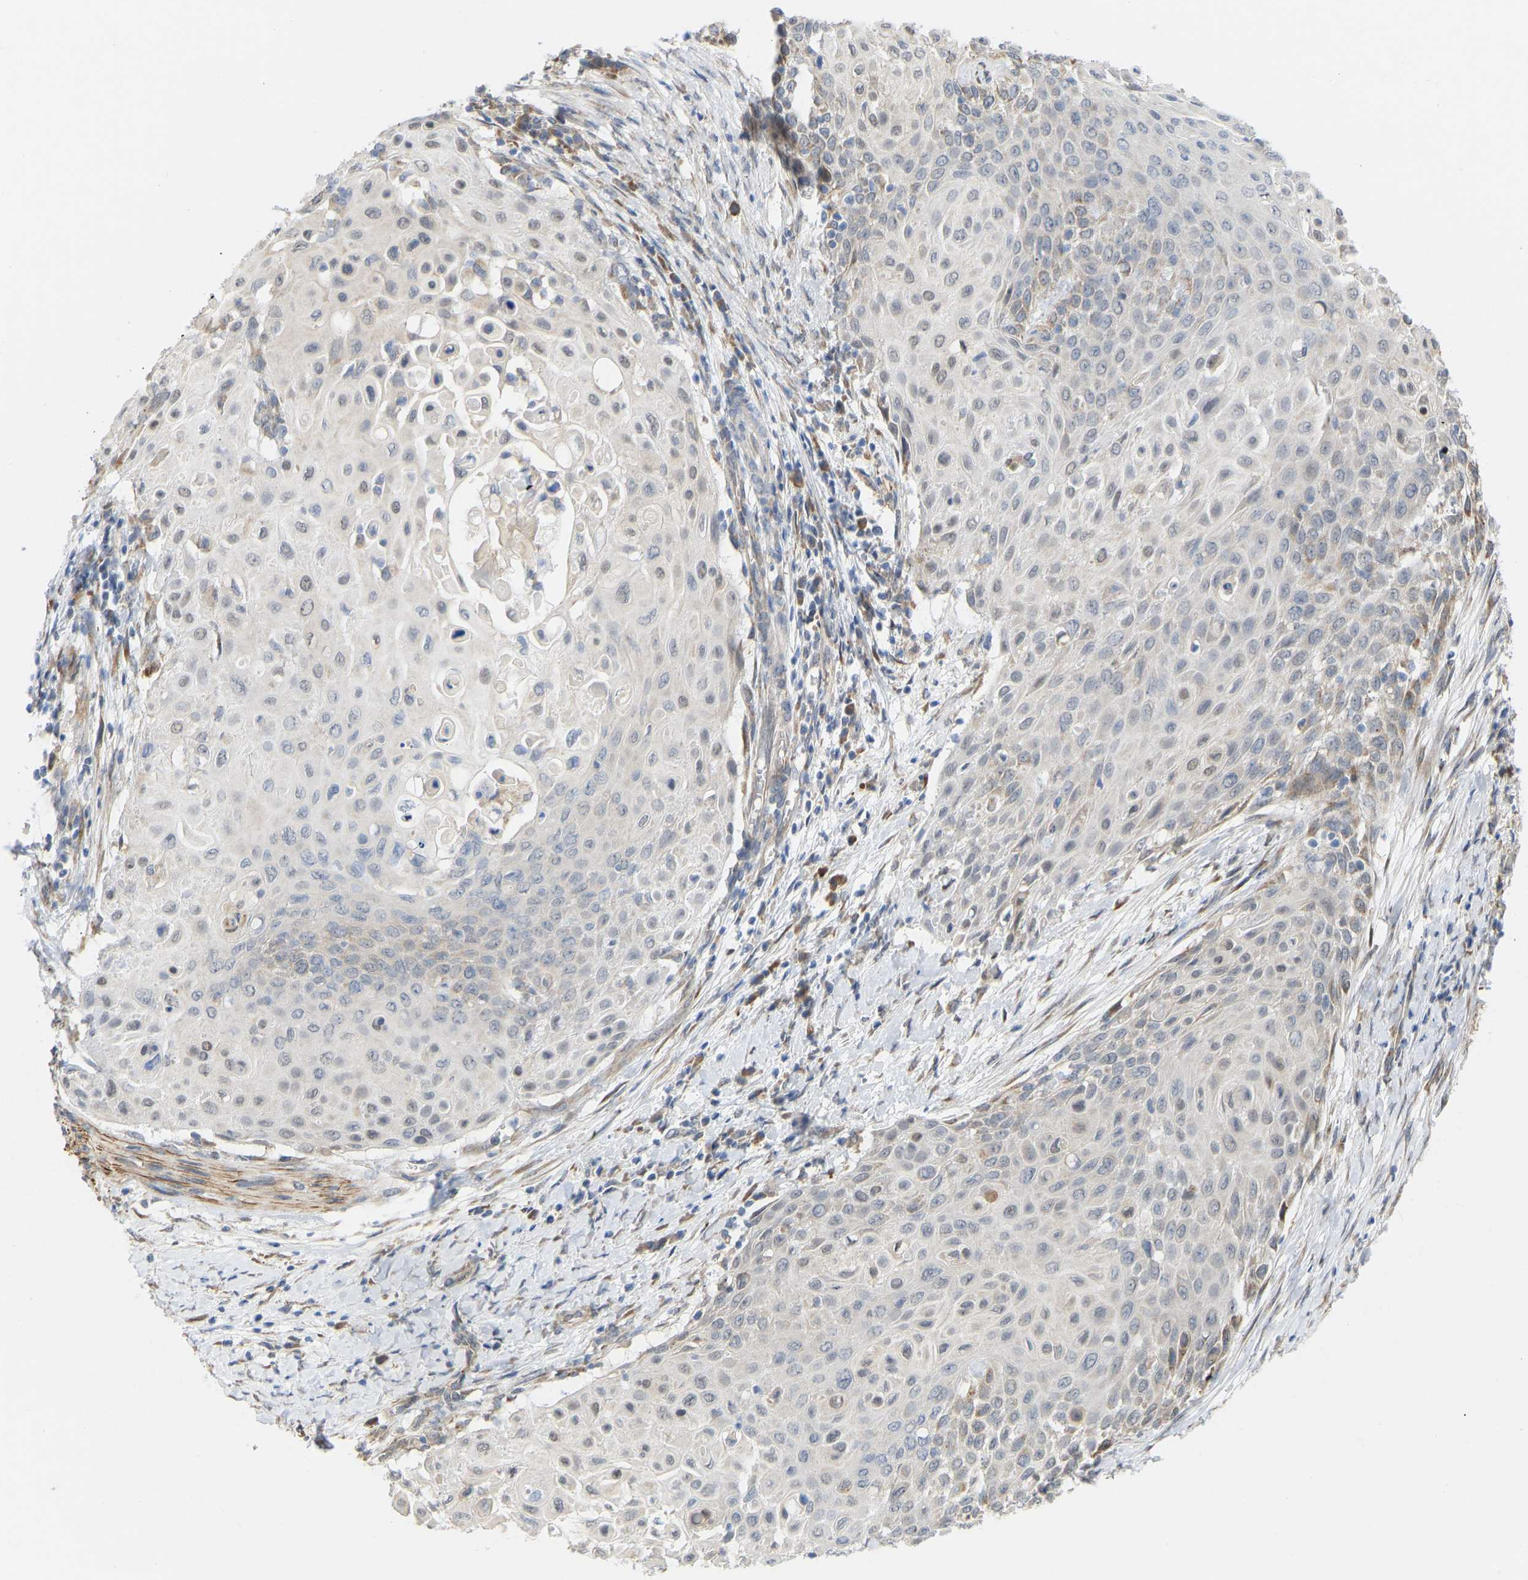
{"staining": {"intensity": "weak", "quantity": "<25%", "location": "cytoplasmic/membranous"}, "tissue": "cervical cancer", "cell_type": "Tumor cells", "image_type": "cancer", "snomed": [{"axis": "morphology", "description": "Squamous cell carcinoma, NOS"}, {"axis": "topography", "description": "Cervix"}], "caption": "This is an immunohistochemistry (IHC) micrograph of human cervical cancer (squamous cell carcinoma). There is no expression in tumor cells.", "gene": "BEND3", "patient": {"sex": "female", "age": 39}}